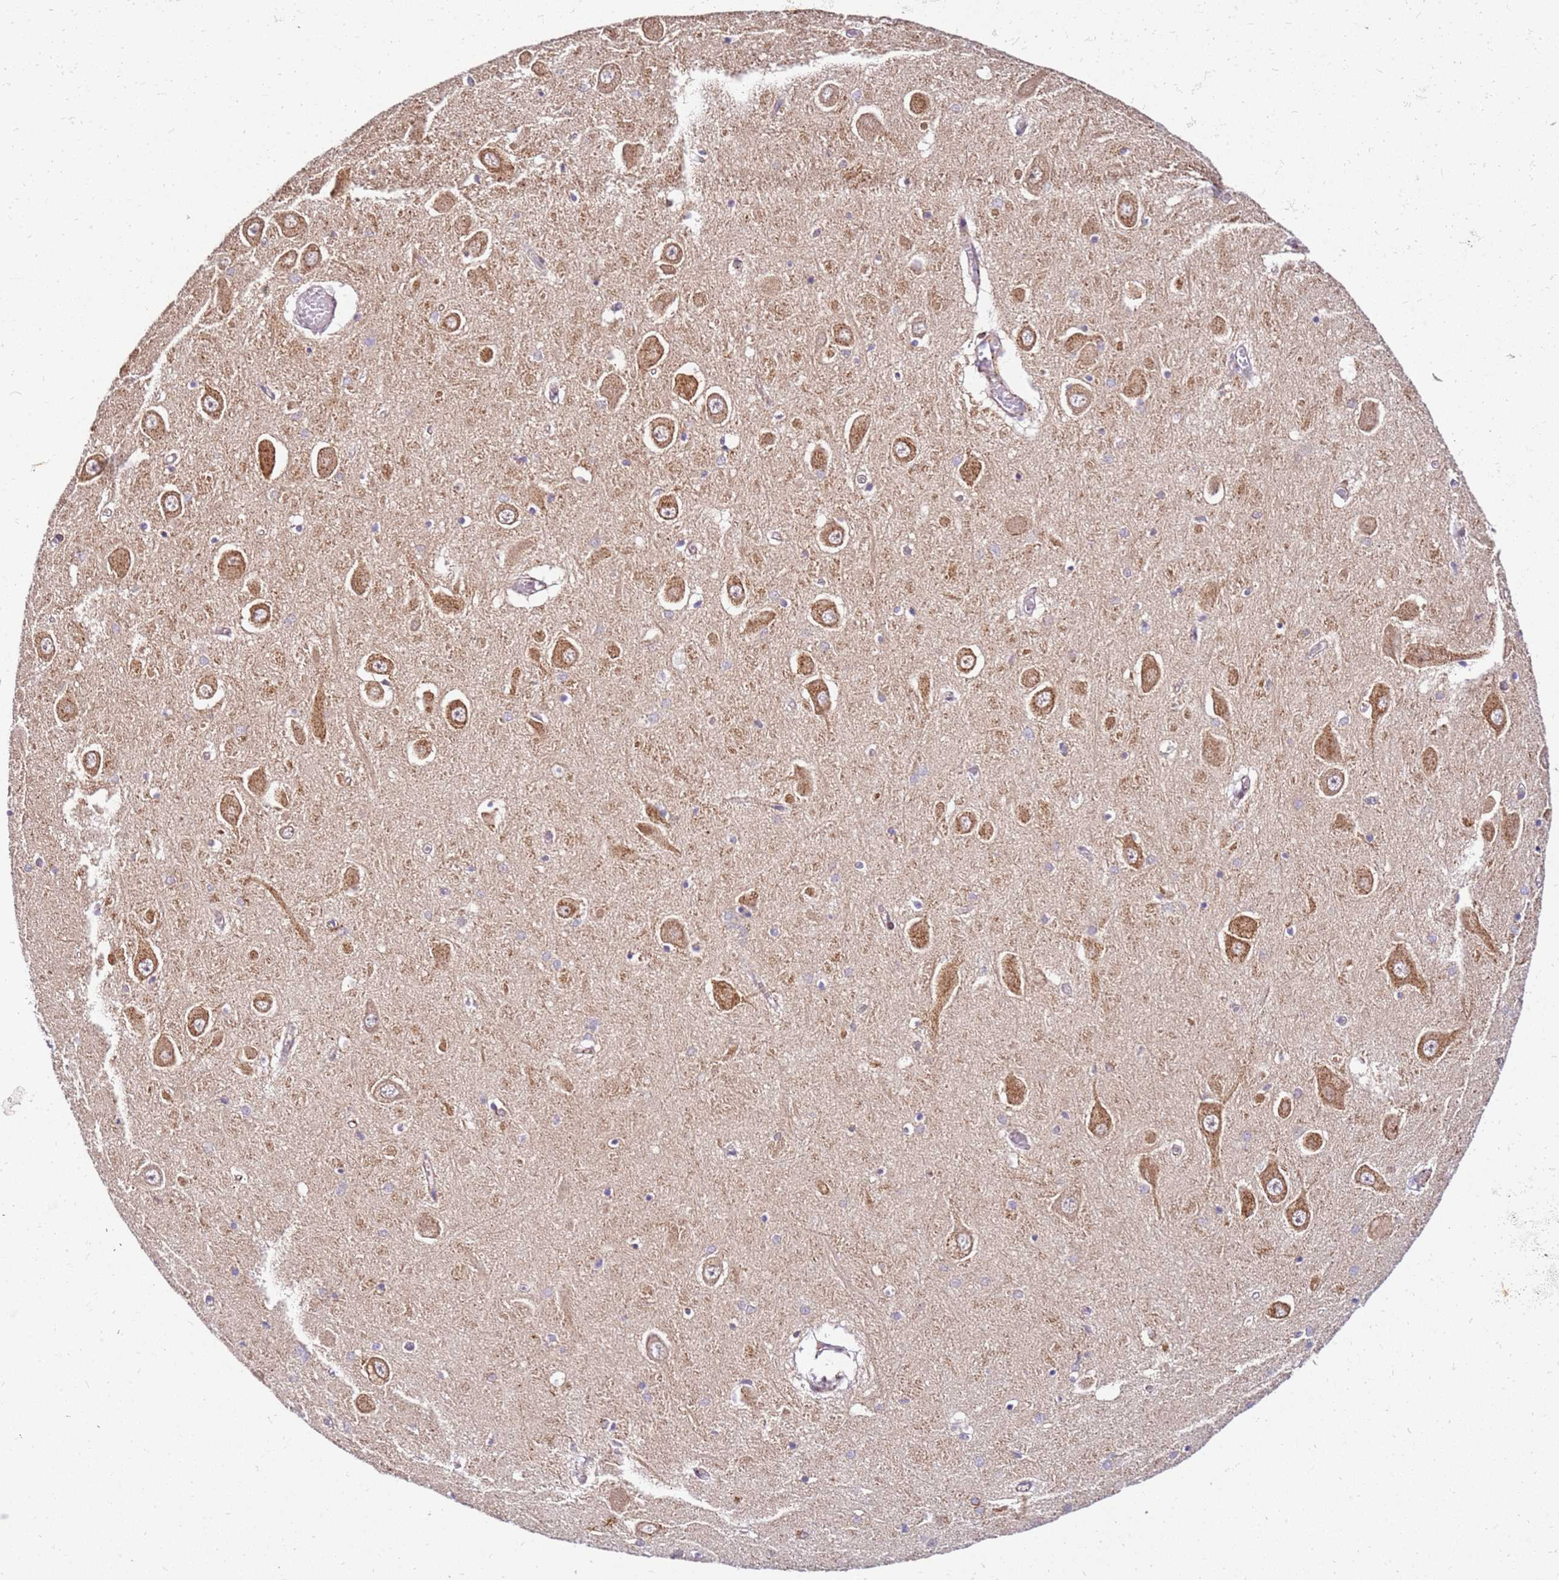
{"staining": {"intensity": "negative", "quantity": "none", "location": "none"}, "tissue": "hippocampus", "cell_type": "Glial cells", "image_type": "normal", "snomed": [{"axis": "morphology", "description": "Normal tissue, NOS"}, {"axis": "topography", "description": "Hippocampus"}], "caption": "A high-resolution photomicrograph shows immunohistochemistry staining of normal hippocampus, which shows no significant positivity in glial cells.", "gene": "PIH1D1", "patient": {"sex": "male", "age": 70}}